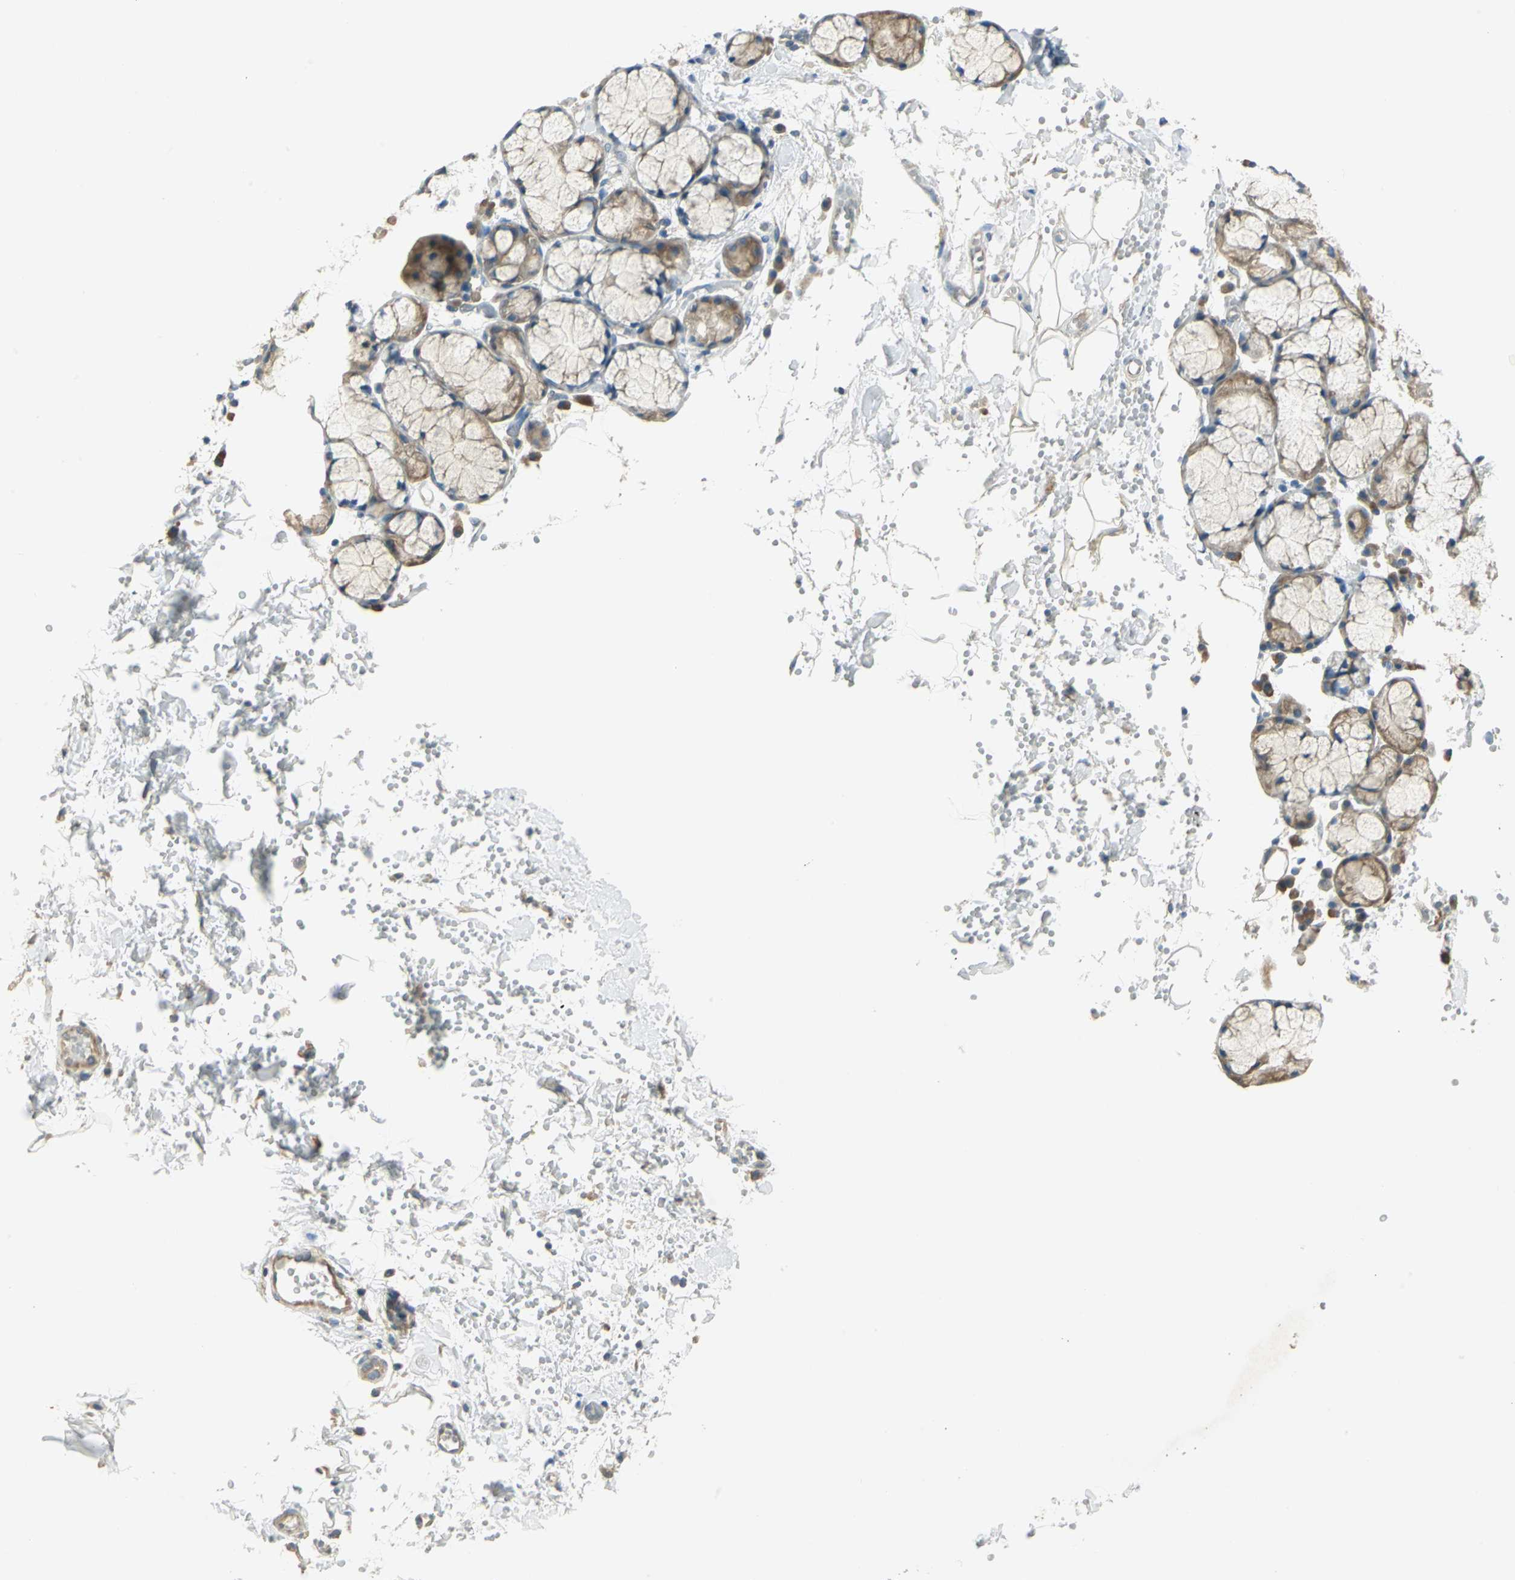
{"staining": {"intensity": "moderate", "quantity": "25%-75%", "location": "cytoplasmic/membranous"}, "tissue": "salivary gland", "cell_type": "Glandular cells", "image_type": "normal", "snomed": [{"axis": "morphology", "description": "Normal tissue, NOS"}, {"axis": "topography", "description": "Skeletal muscle"}, {"axis": "topography", "description": "Oral tissue"}, {"axis": "topography", "description": "Salivary gland"}, {"axis": "topography", "description": "Peripheral nerve tissue"}], "caption": "High-magnification brightfield microscopy of unremarkable salivary gland stained with DAB (brown) and counterstained with hematoxylin (blue). glandular cells exhibit moderate cytoplasmic/membranous staining is present in approximately25%-75% of cells. (DAB (3,3'-diaminobenzidine) = brown stain, brightfield microscopy at high magnification).", "gene": "SHC2", "patient": {"sex": "male", "age": 54}}